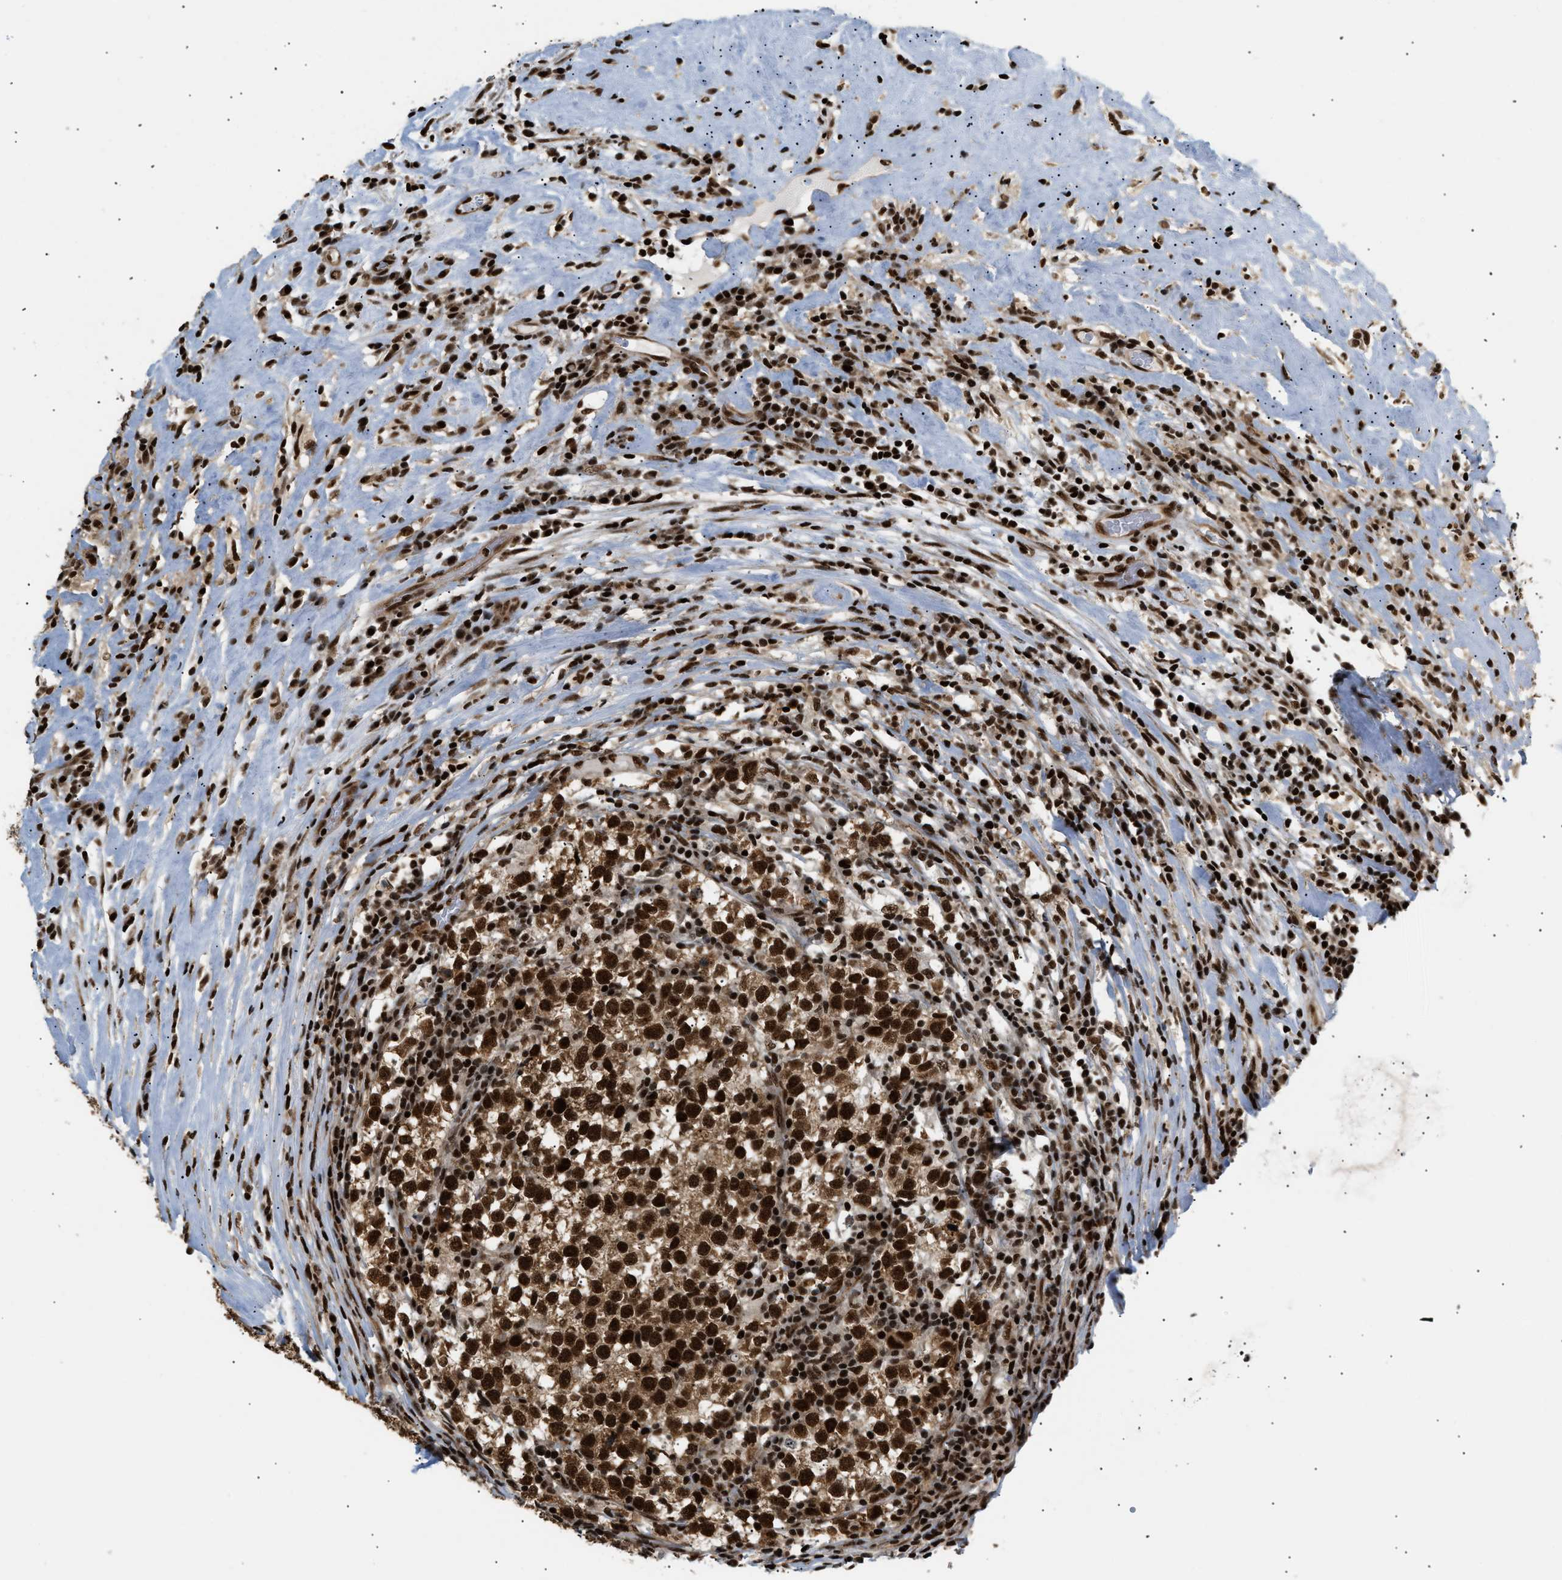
{"staining": {"intensity": "strong", "quantity": ">75%", "location": "nuclear"}, "tissue": "testis cancer", "cell_type": "Tumor cells", "image_type": "cancer", "snomed": [{"axis": "morphology", "description": "Normal tissue, NOS"}, {"axis": "morphology", "description": "Seminoma, NOS"}, {"axis": "topography", "description": "Testis"}], "caption": "IHC photomicrograph of neoplastic tissue: human testis cancer stained using immunohistochemistry exhibits high levels of strong protein expression localized specifically in the nuclear of tumor cells, appearing as a nuclear brown color.", "gene": "RBM5", "patient": {"sex": "male", "age": 43}}